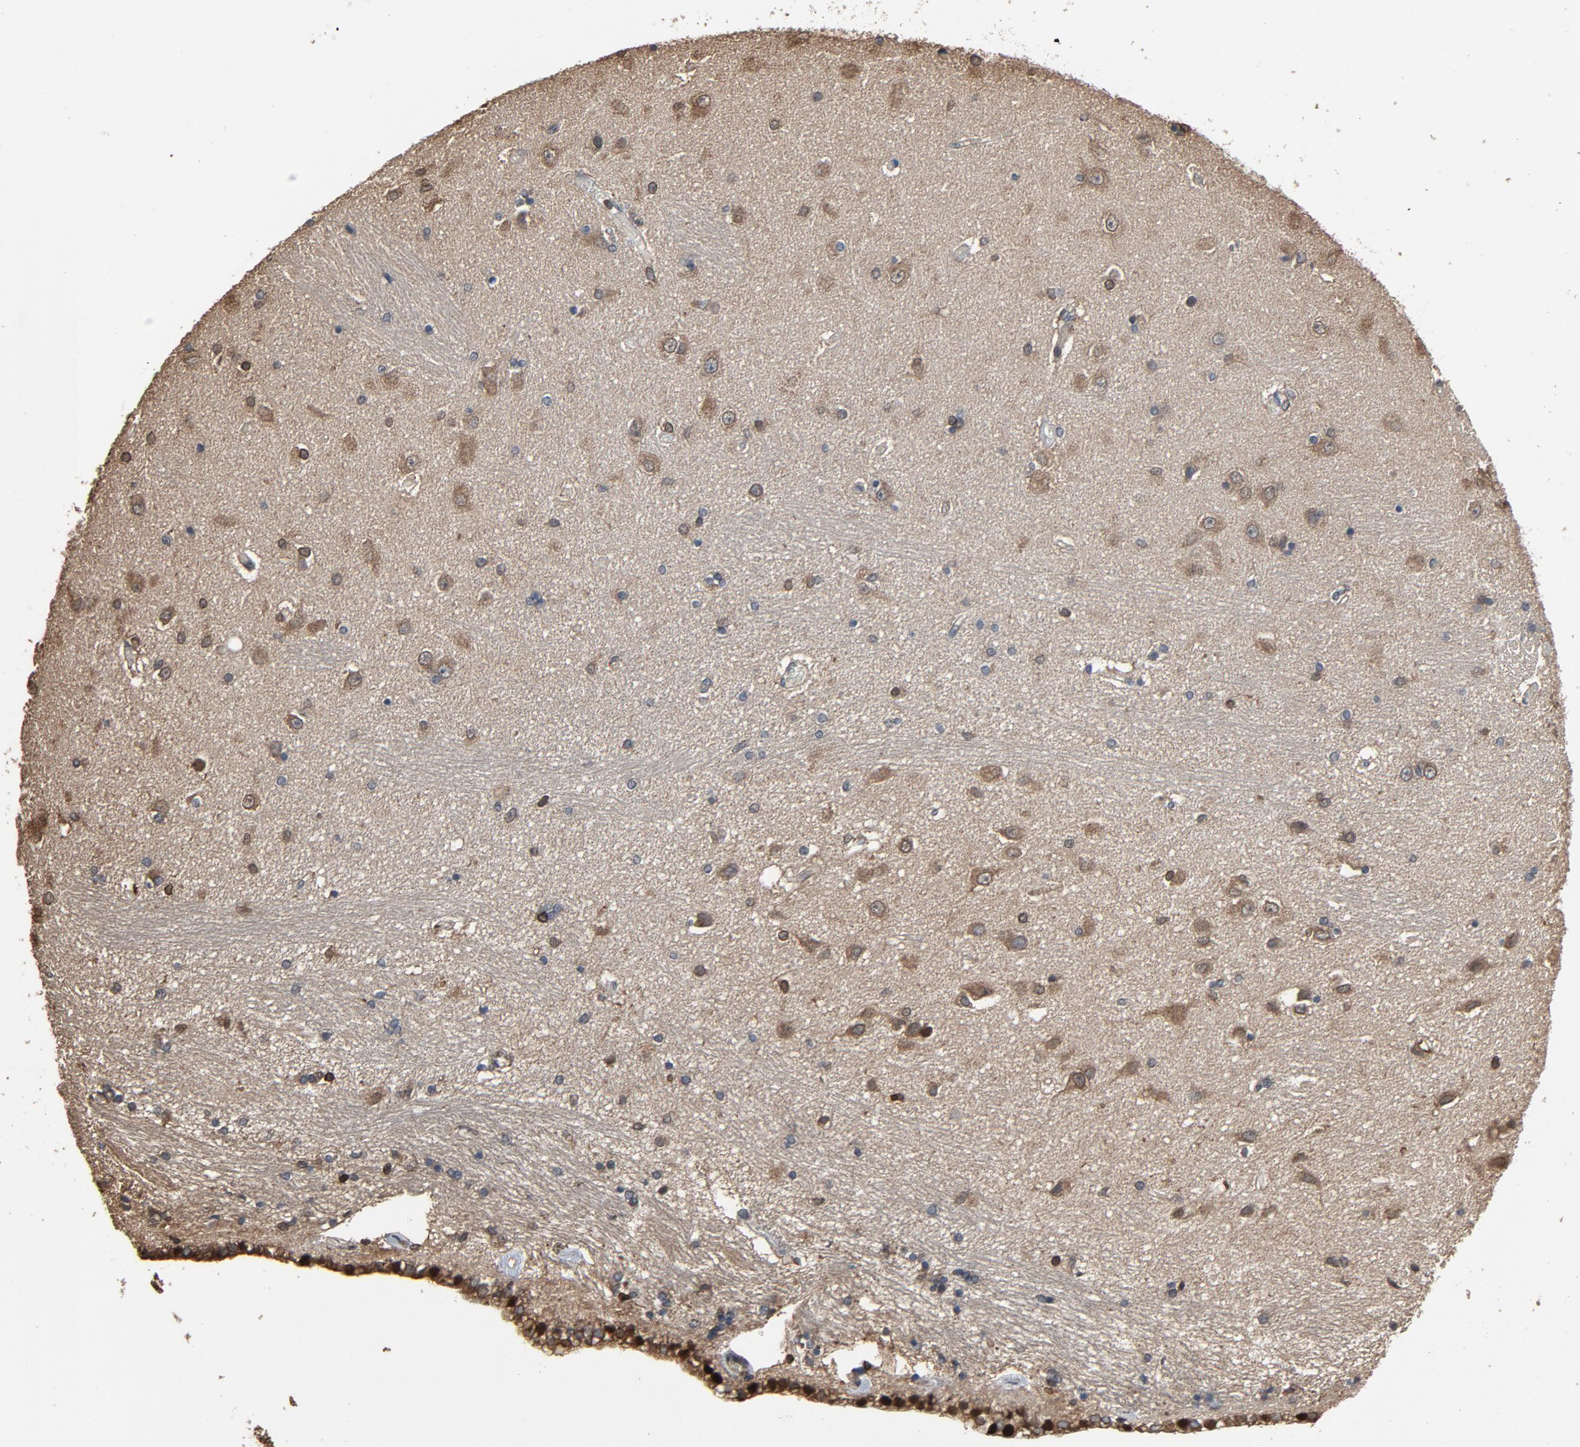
{"staining": {"intensity": "moderate", "quantity": "<25%", "location": "cytoplasmic/membranous,nuclear"}, "tissue": "hippocampus", "cell_type": "Glial cells", "image_type": "normal", "snomed": [{"axis": "morphology", "description": "Normal tissue, NOS"}, {"axis": "topography", "description": "Hippocampus"}], "caption": "Protein staining of benign hippocampus displays moderate cytoplasmic/membranous,nuclear positivity in approximately <25% of glial cells.", "gene": "UBE2D1", "patient": {"sex": "female", "age": 54}}